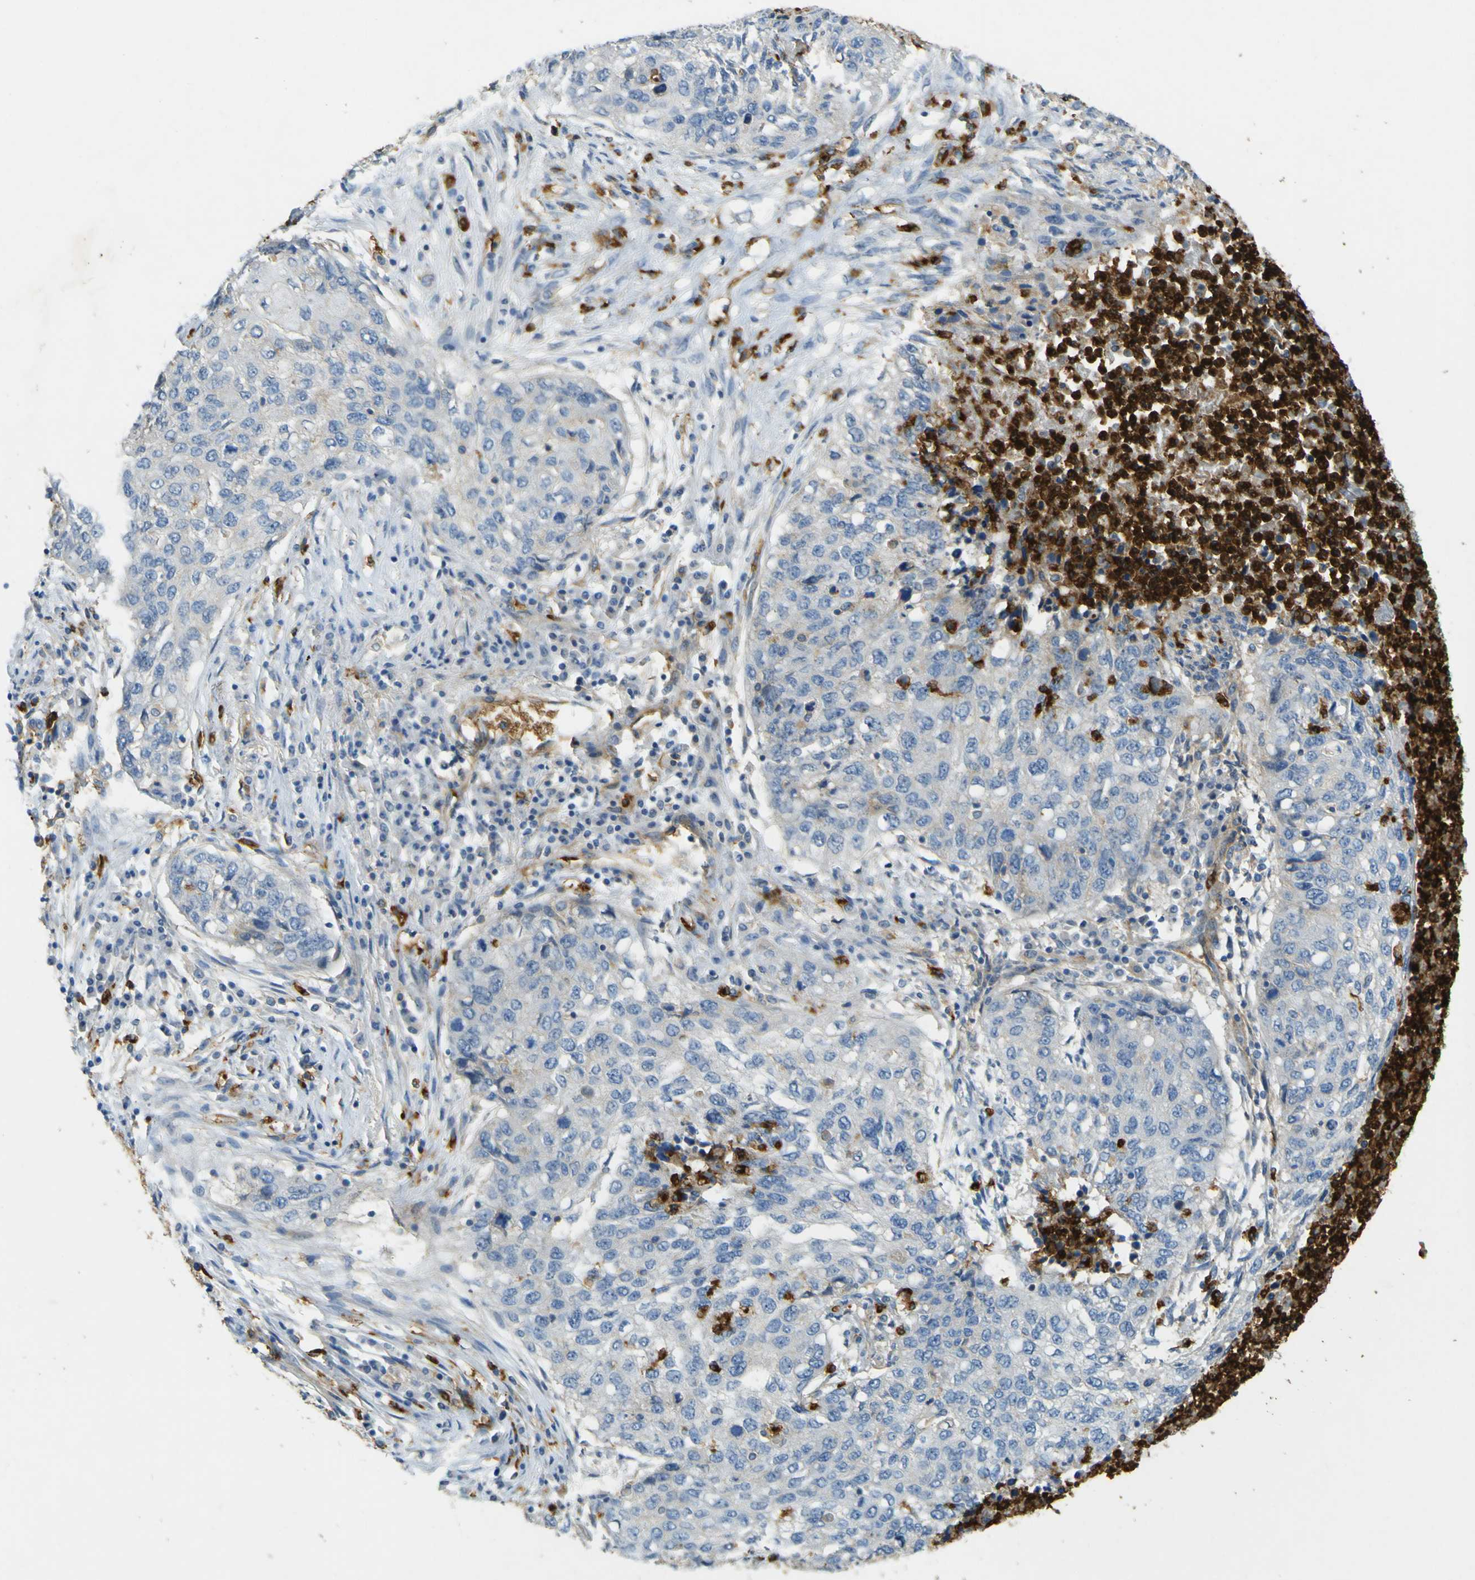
{"staining": {"intensity": "negative", "quantity": "none", "location": "none"}, "tissue": "lung cancer", "cell_type": "Tumor cells", "image_type": "cancer", "snomed": [{"axis": "morphology", "description": "Squamous cell carcinoma, NOS"}, {"axis": "topography", "description": "Lung"}], "caption": "High power microscopy histopathology image of an immunohistochemistry micrograph of lung cancer, revealing no significant staining in tumor cells. The staining is performed using DAB (3,3'-diaminobenzidine) brown chromogen with nuclei counter-stained in using hematoxylin.", "gene": "PLXDC1", "patient": {"sex": "female", "age": 63}}